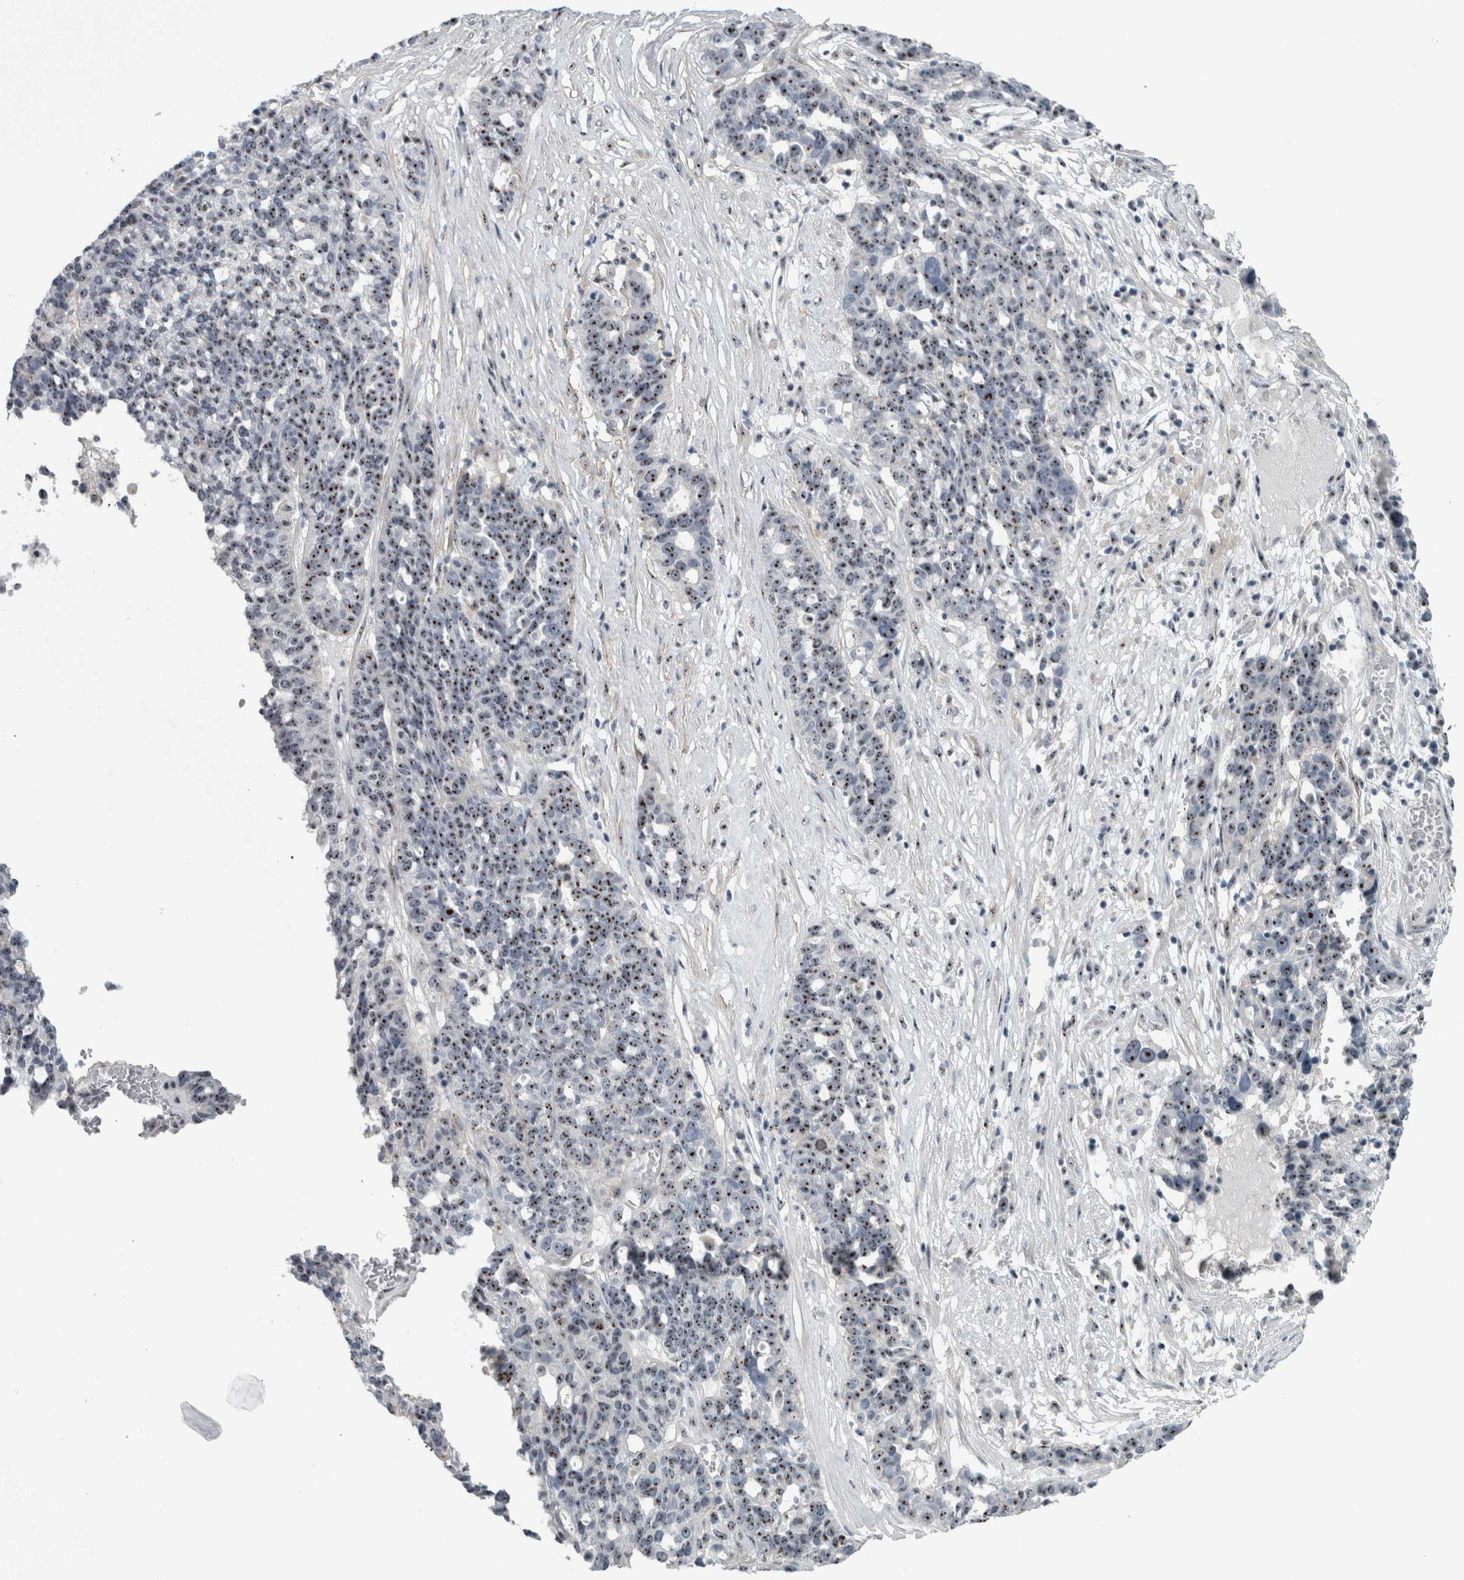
{"staining": {"intensity": "moderate", "quantity": ">75%", "location": "nuclear"}, "tissue": "ovarian cancer", "cell_type": "Tumor cells", "image_type": "cancer", "snomed": [{"axis": "morphology", "description": "Cystadenocarcinoma, serous, NOS"}, {"axis": "topography", "description": "Ovary"}], "caption": "Immunohistochemical staining of human serous cystadenocarcinoma (ovarian) demonstrates medium levels of moderate nuclear positivity in approximately >75% of tumor cells. The staining is performed using DAB brown chromogen to label protein expression. The nuclei are counter-stained blue using hematoxylin.", "gene": "UTP6", "patient": {"sex": "female", "age": 59}}